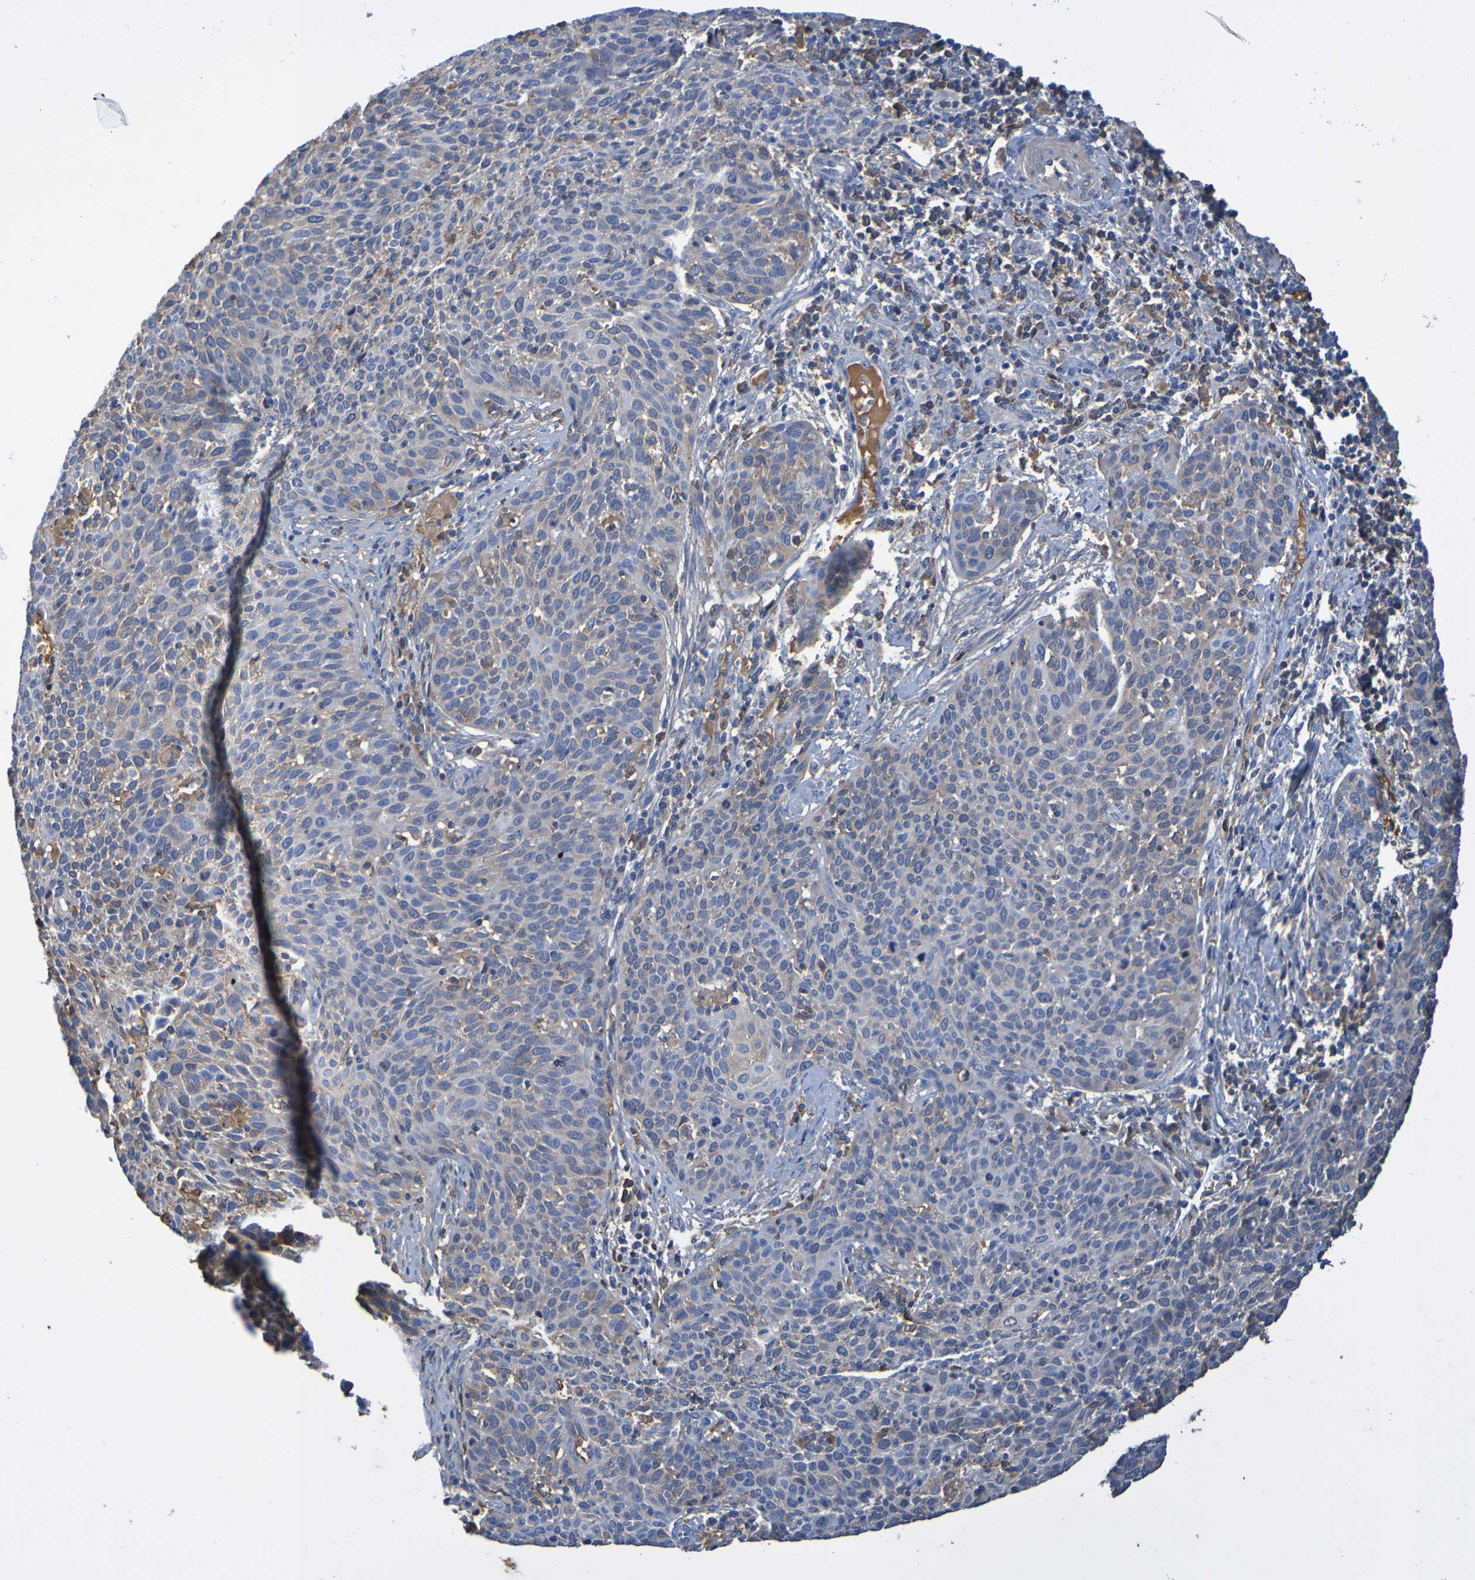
{"staining": {"intensity": "moderate", "quantity": "<25%", "location": "cytoplasmic/membranous"}, "tissue": "cervical cancer", "cell_type": "Tumor cells", "image_type": "cancer", "snomed": [{"axis": "morphology", "description": "Squamous cell carcinoma, NOS"}, {"axis": "topography", "description": "Cervix"}], "caption": "Cervical cancer (squamous cell carcinoma) was stained to show a protein in brown. There is low levels of moderate cytoplasmic/membranous expression in about <25% of tumor cells.", "gene": "GAB3", "patient": {"sex": "female", "age": 38}}